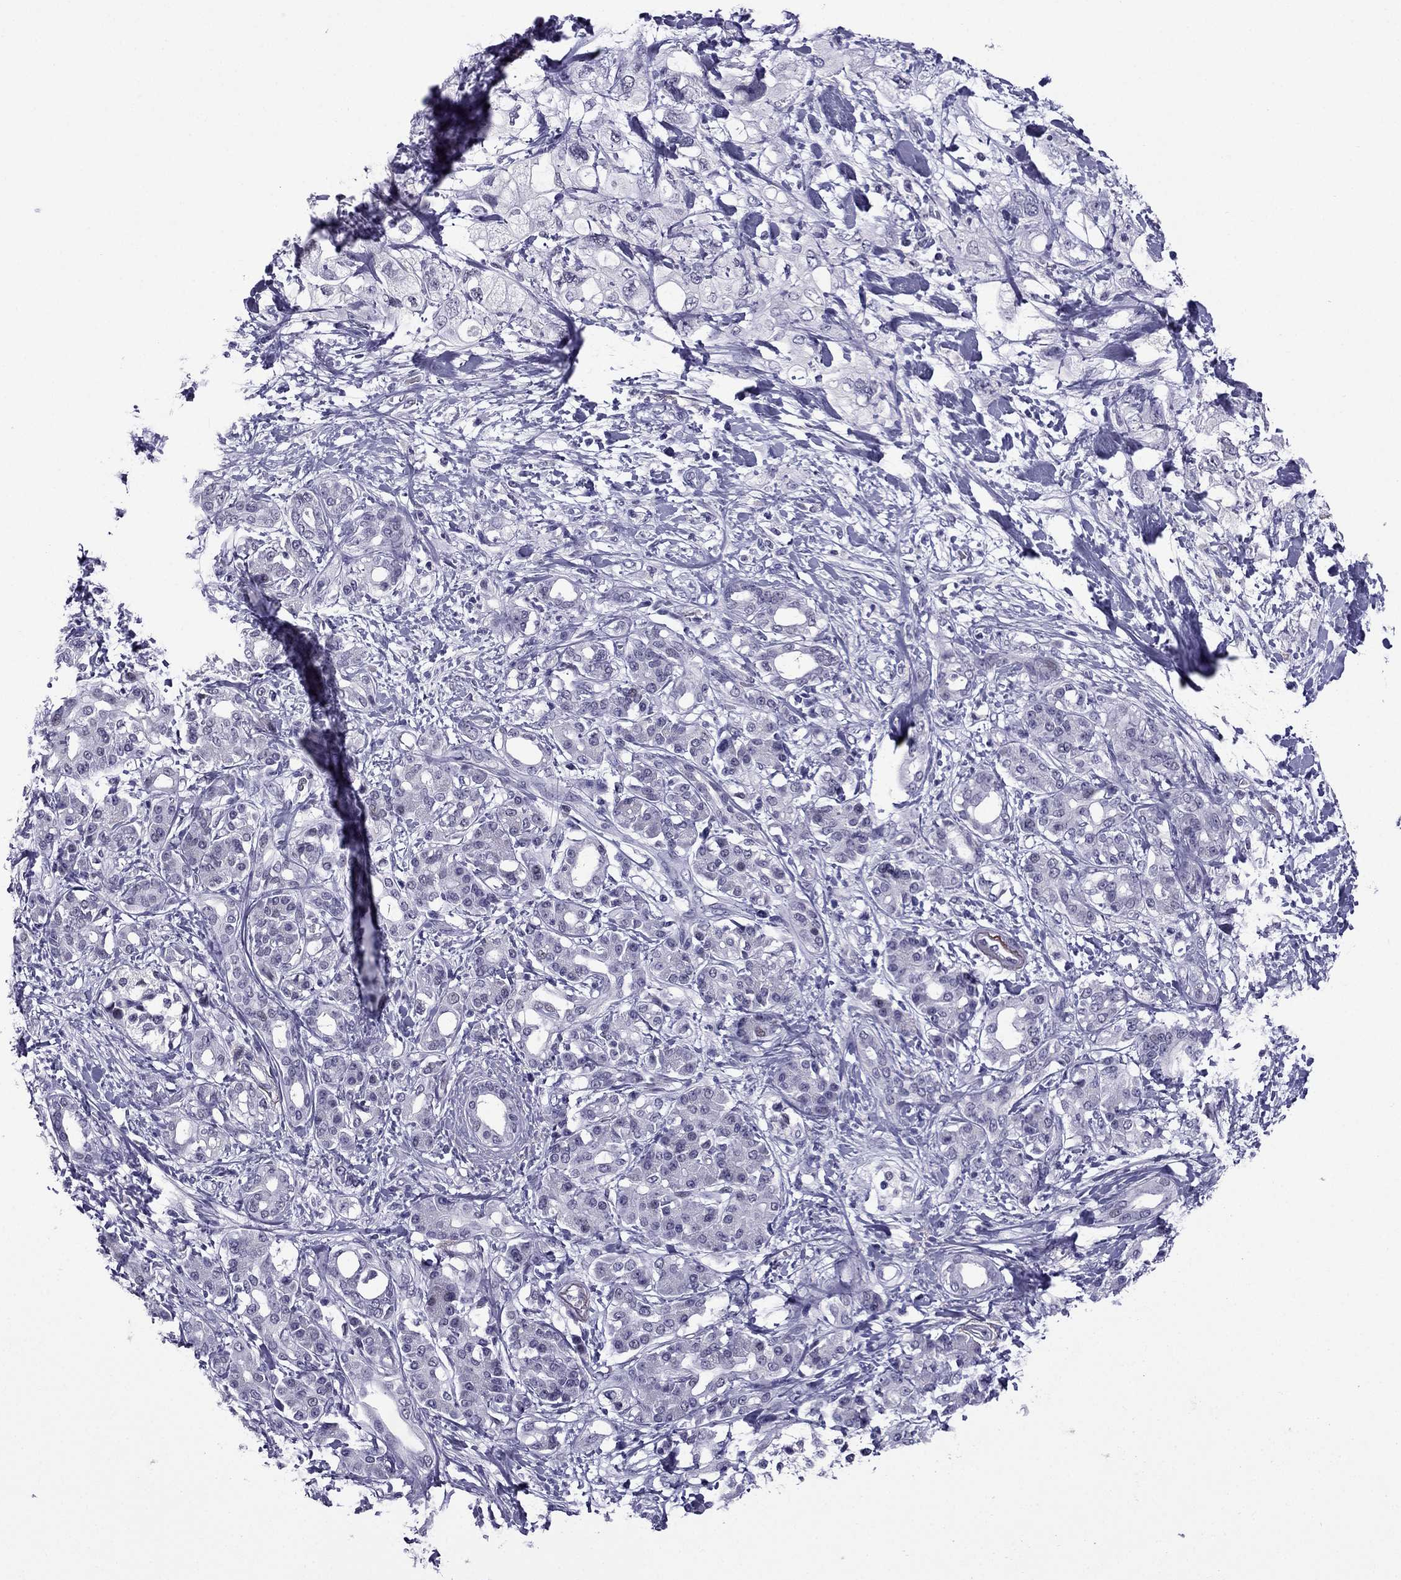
{"staining": {"intensity": "negative", "quantity": "none", "location": "none"}, "tissue": "pancreatic cancer", "cell_type": "Tumor cells", "image_type": "cancer", "snomed": [{"axis": "morphology", "description": "Adenocarcinoma, NOS"}, {"axis": "topography", "description": "Pancreas"}], "caption": "The immunohistochemistry histopathology image has no significant staining in tumor cells of pancreatic adenocarcinoma tissue.", "gene": "MYLK3", "patient": {"sex": "female", "age": 56}}